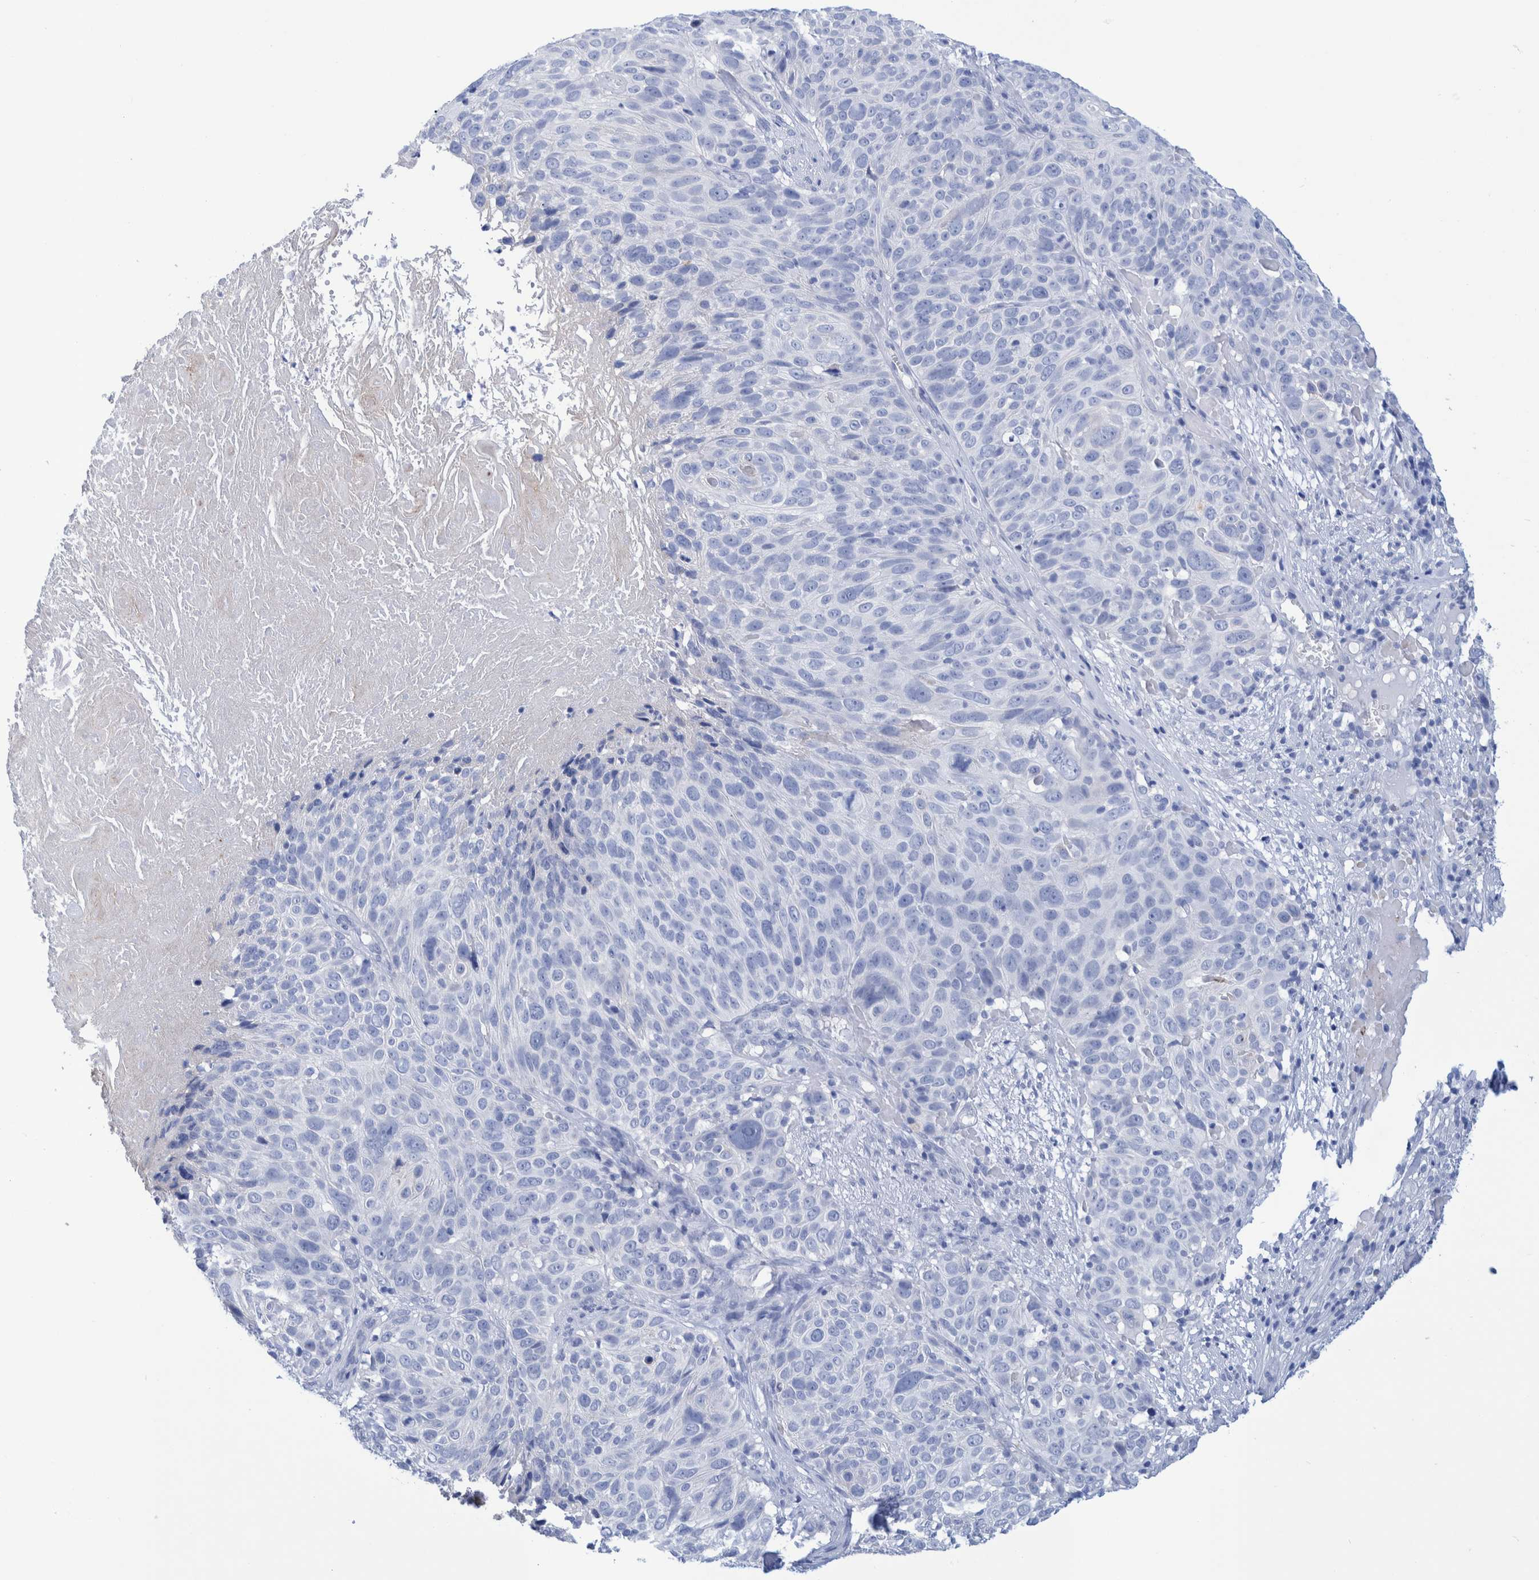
{"staining": {"intensity": "negative", "quantity": "none", "location": "none"}, "tissue": "cervical cancer", "cell_type": "Tumor cells", "image_type": "cancer", "snomed": [{"axis": "morphology", "description": "Squamous cell carcinoma, NOS"}, {"axis": "topography", "description": "Cervix"}], "caption": "The immunohistochemistry (IHC) image has no significant expression in tumor cells of cervical cancer (squamous cell carcinoma) tissue. The staining is performed using DAB (3,3'-diaminobenzidine) brown chromogen with nuclei counter-stained in using hematoxylin.", "gene": "PERP", "patient": {"sex": "female", "age": 74}}